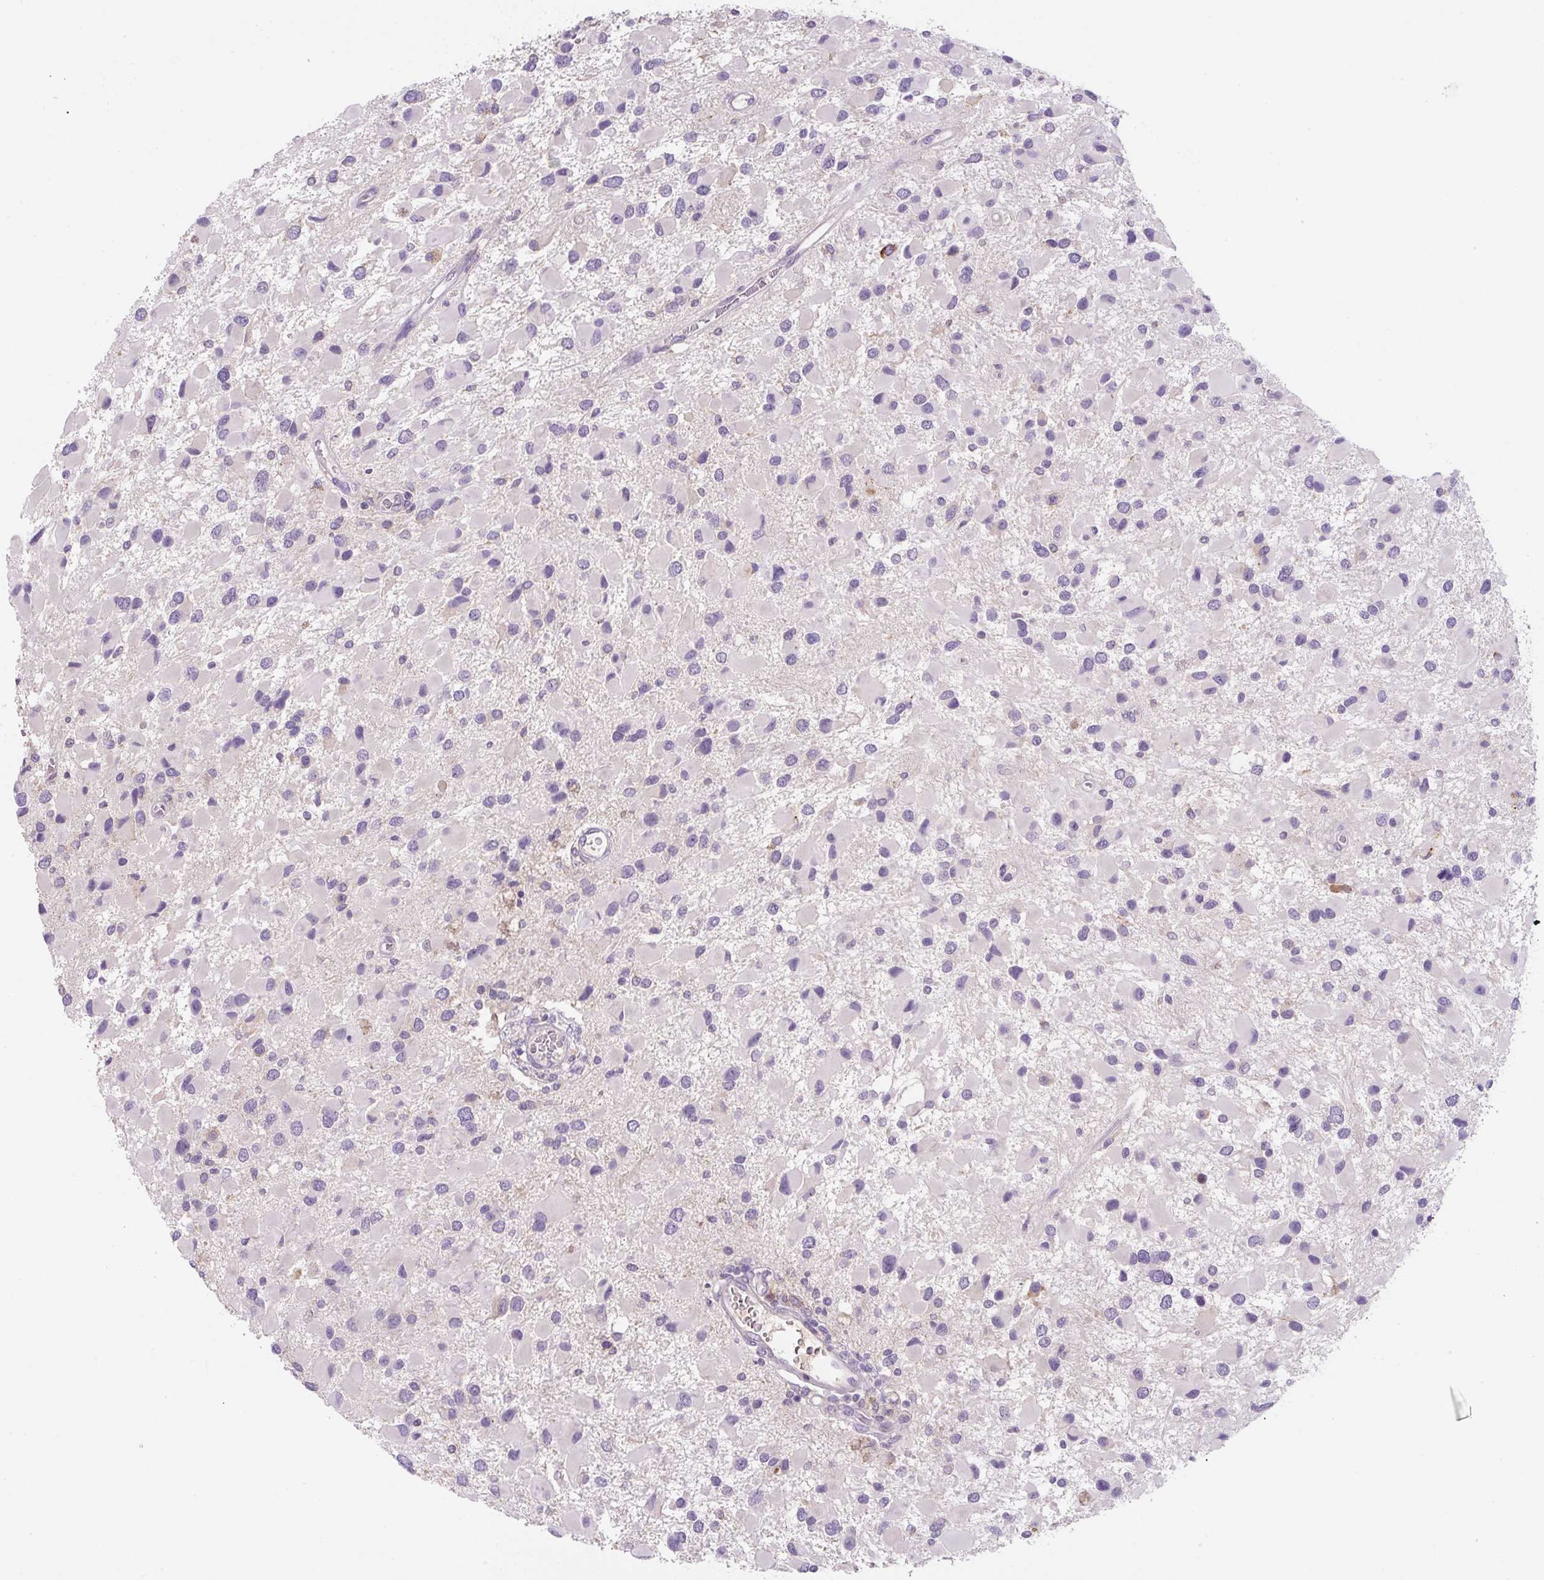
{"staining": {"intensity": "negative", "quantity": "none", "location": "none"}, "tissue": "glioma", "cell_type": "Tumor cells", "image_type": "cancer", "snomed": [{"axis": "morphology", "description": "Glioma, malignant, High grade"}, {"axis": "topography", "description": "Brain"}], "caption": "Immunohistochemistry of human glioma reveals no staining in tumor cells. Brightfield microscopy of immunohistochemistry stained with DAB (brown) and hematoxylin (blue), captured at high magnification.", "gene": "FZD5", "patient": {"sex": "male", "age": 53}}